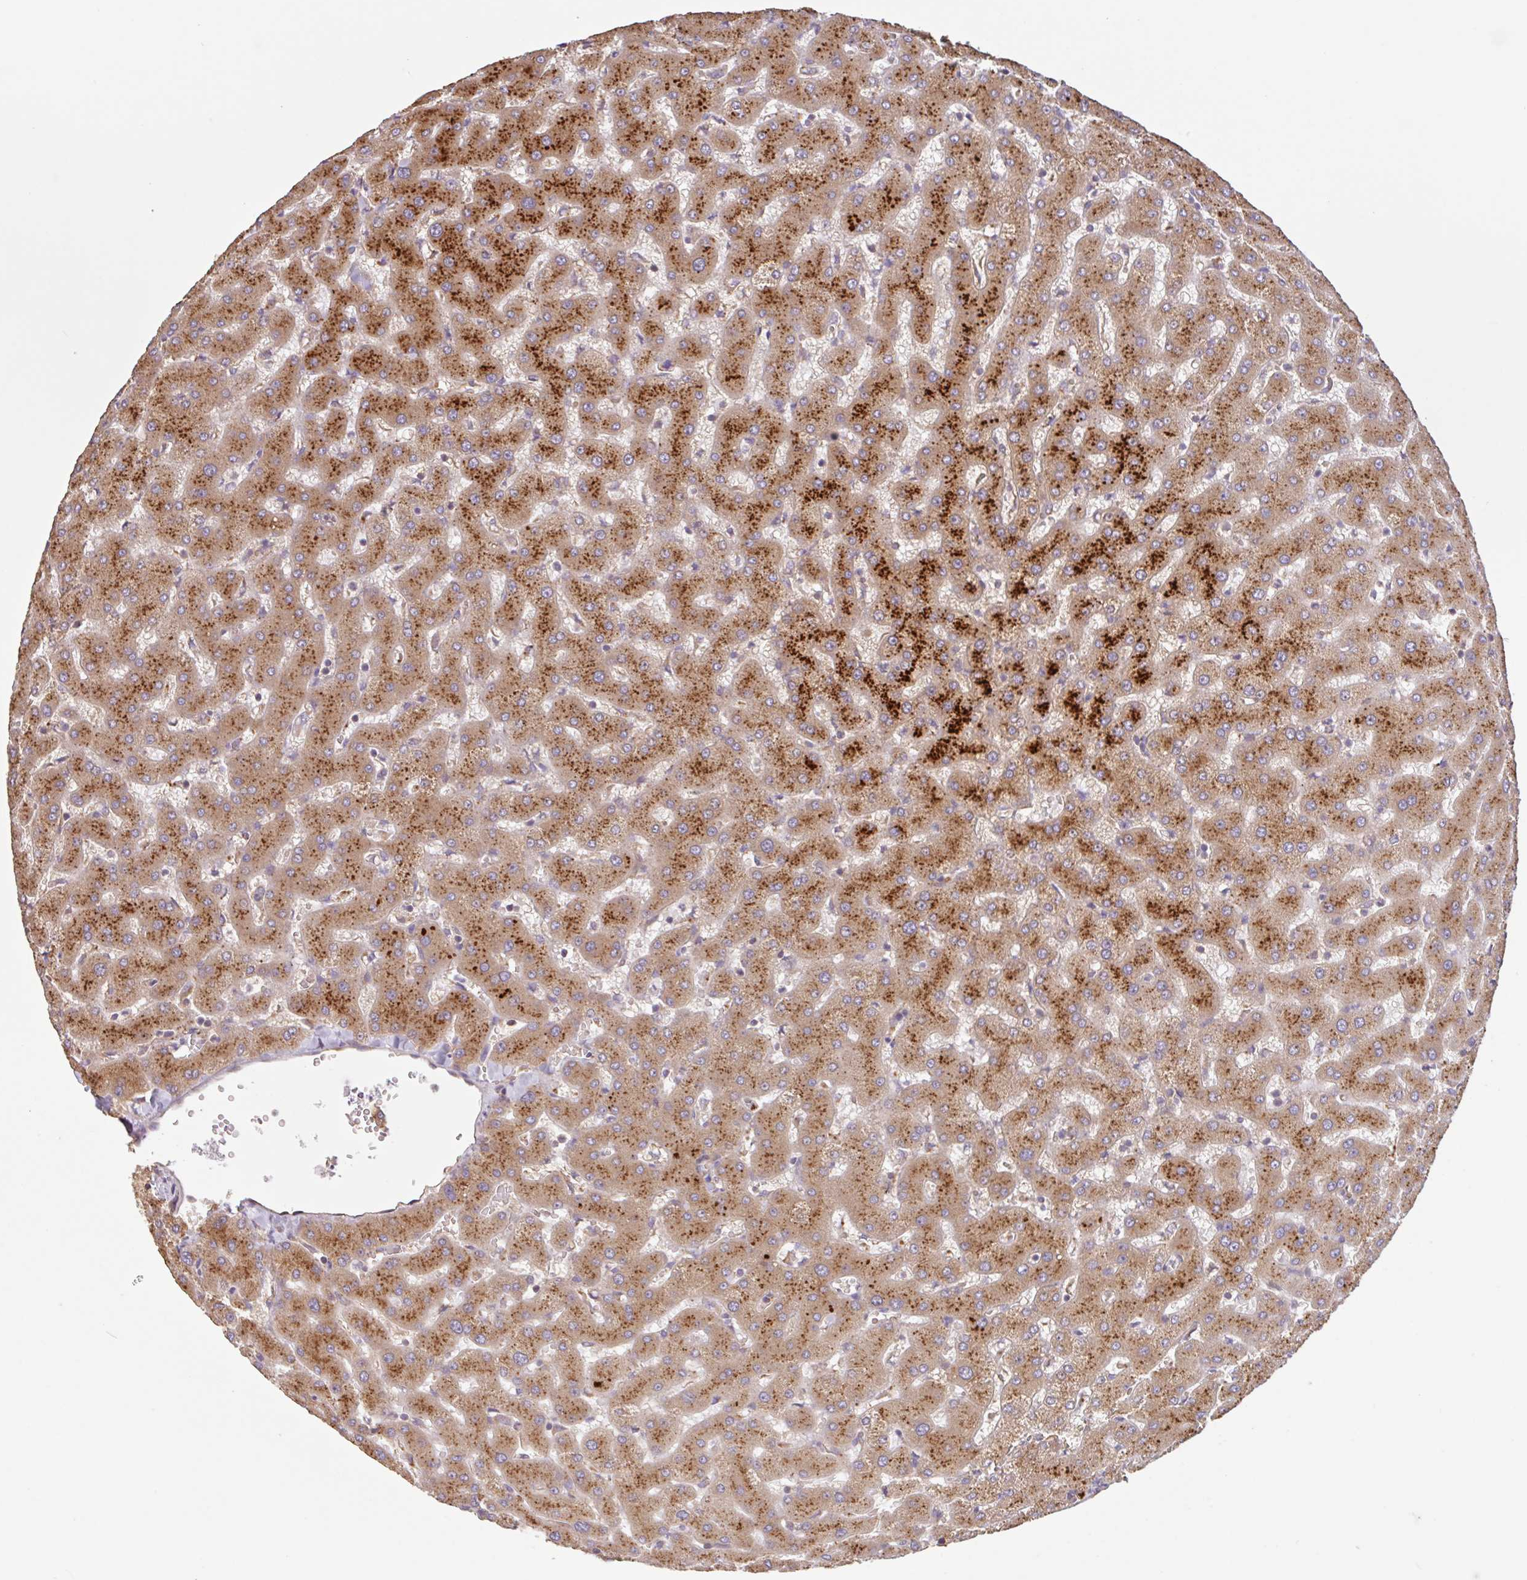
{"staining": {"intensity": "strong", "quantity": ">75%", "location": "cytoplasmic/membranous"}, "tissue": "liver", "cell_type": "Cholangiocytes", "image_type": "normal", "snomed": [{"axis": "morphology", "description": "Normal tissue, NOS"}, {"axis": "topography", "description": "Liver"}], "caption": "Protein expression by immunohistochemistry (IHC) reveals strong cytoplasmic/membranous staining in about >75% of cholangiocytes in unremarkable liver.", "gene": "ZNF790", "patient": {"sex": "female", "age": 63}}